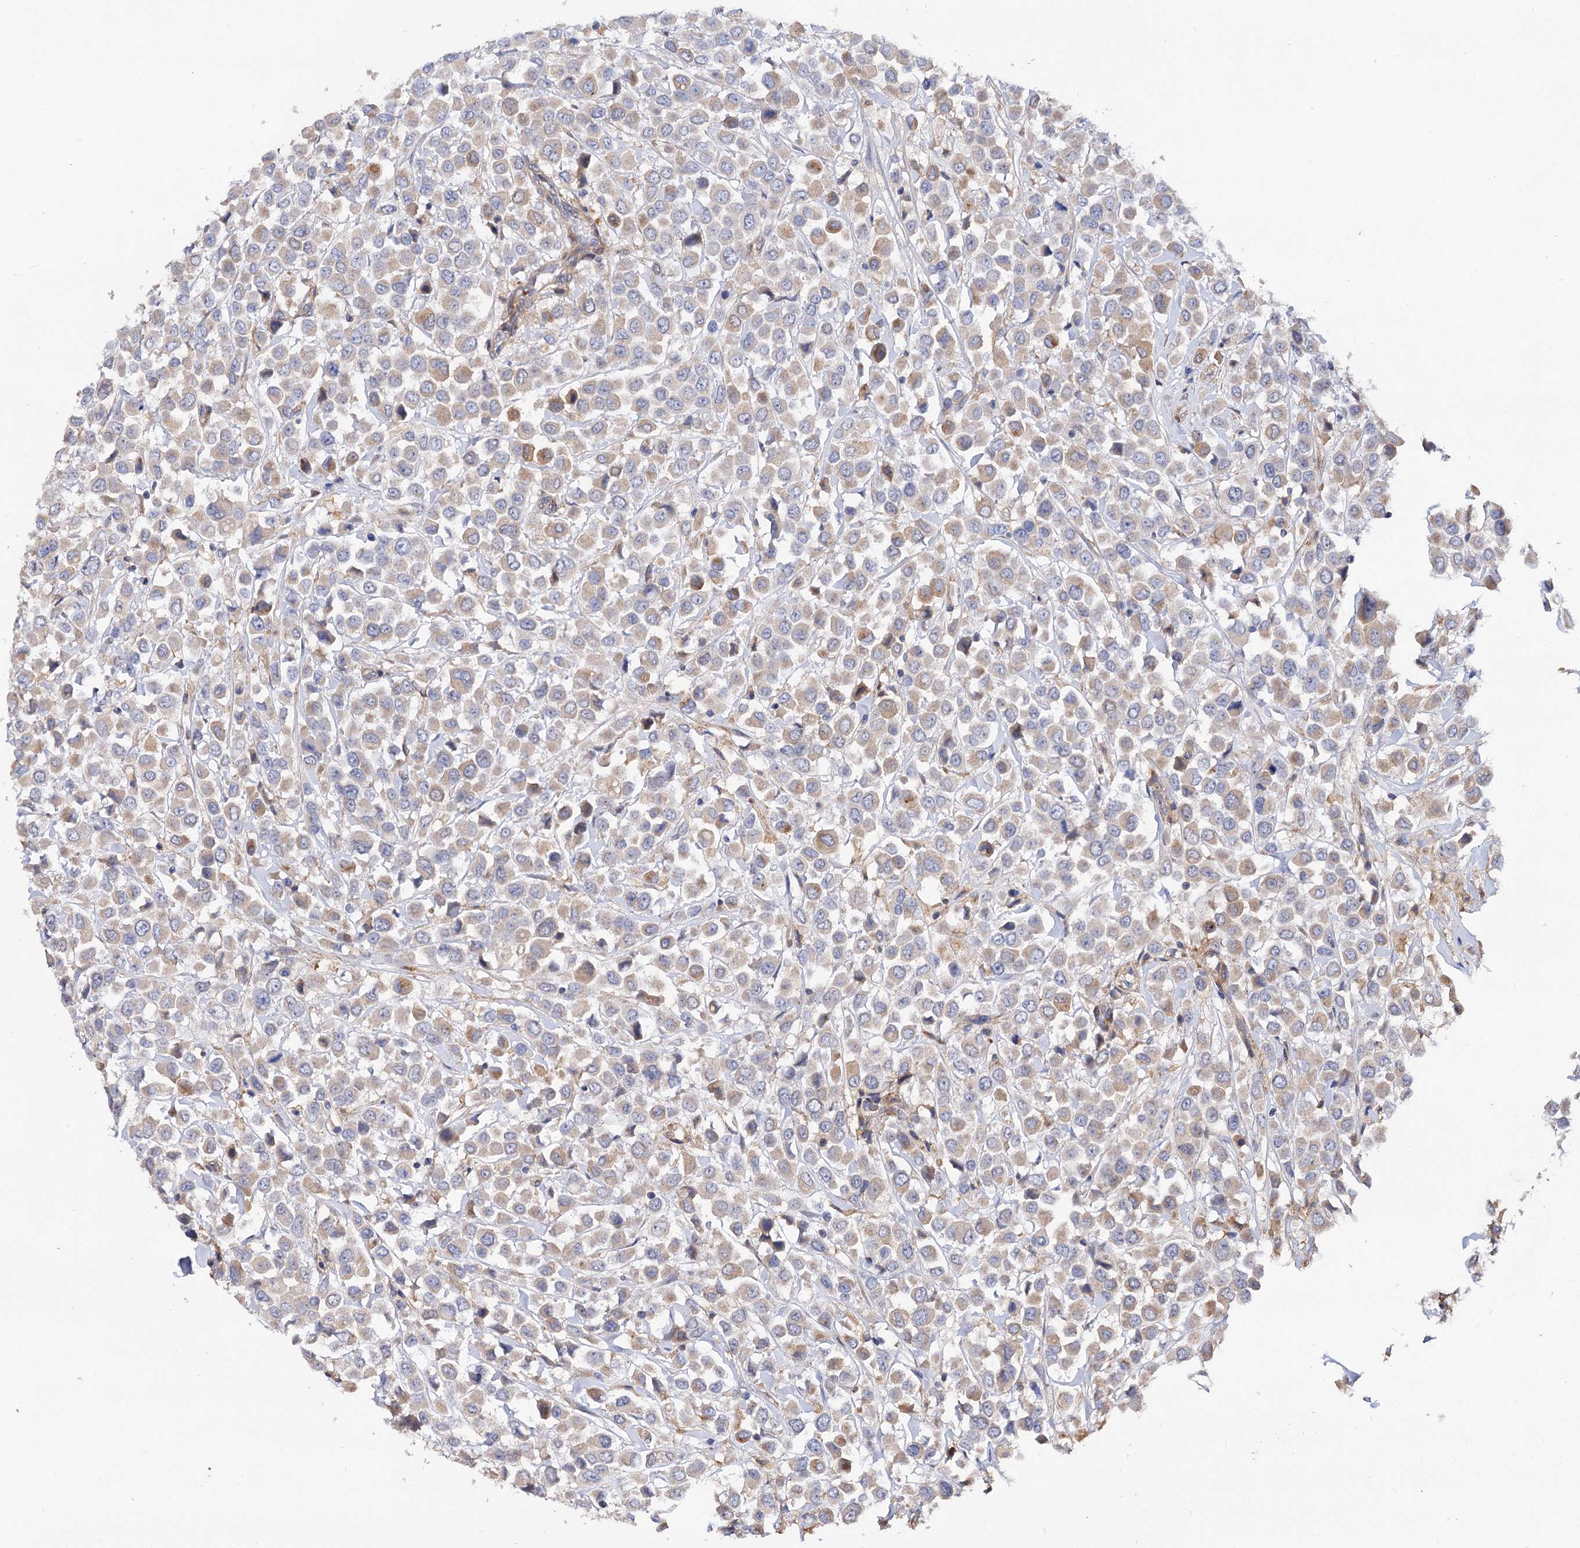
{"staining": {"intensity": "weak", "quantity": "25%-75%", "location": "cytoplasmic/membranous"}, "tissue": "breast cancer", "cell_type": "Tumor cells", "image_type": "cancer", "snomed": [{"axis": "morphology", "description": "Duct carcinoma"}, {"axis": "topography", "description": "Breast"}], "caption": "Breast invasive ductal carcinoma was stained to show a protein in brown. There is low levels of weak cytoplasmic/membranous staining in approximately 25%-75% of tumor cells.", "gene": "CSAD", "patient": {"sex": "female", "age": 61}}